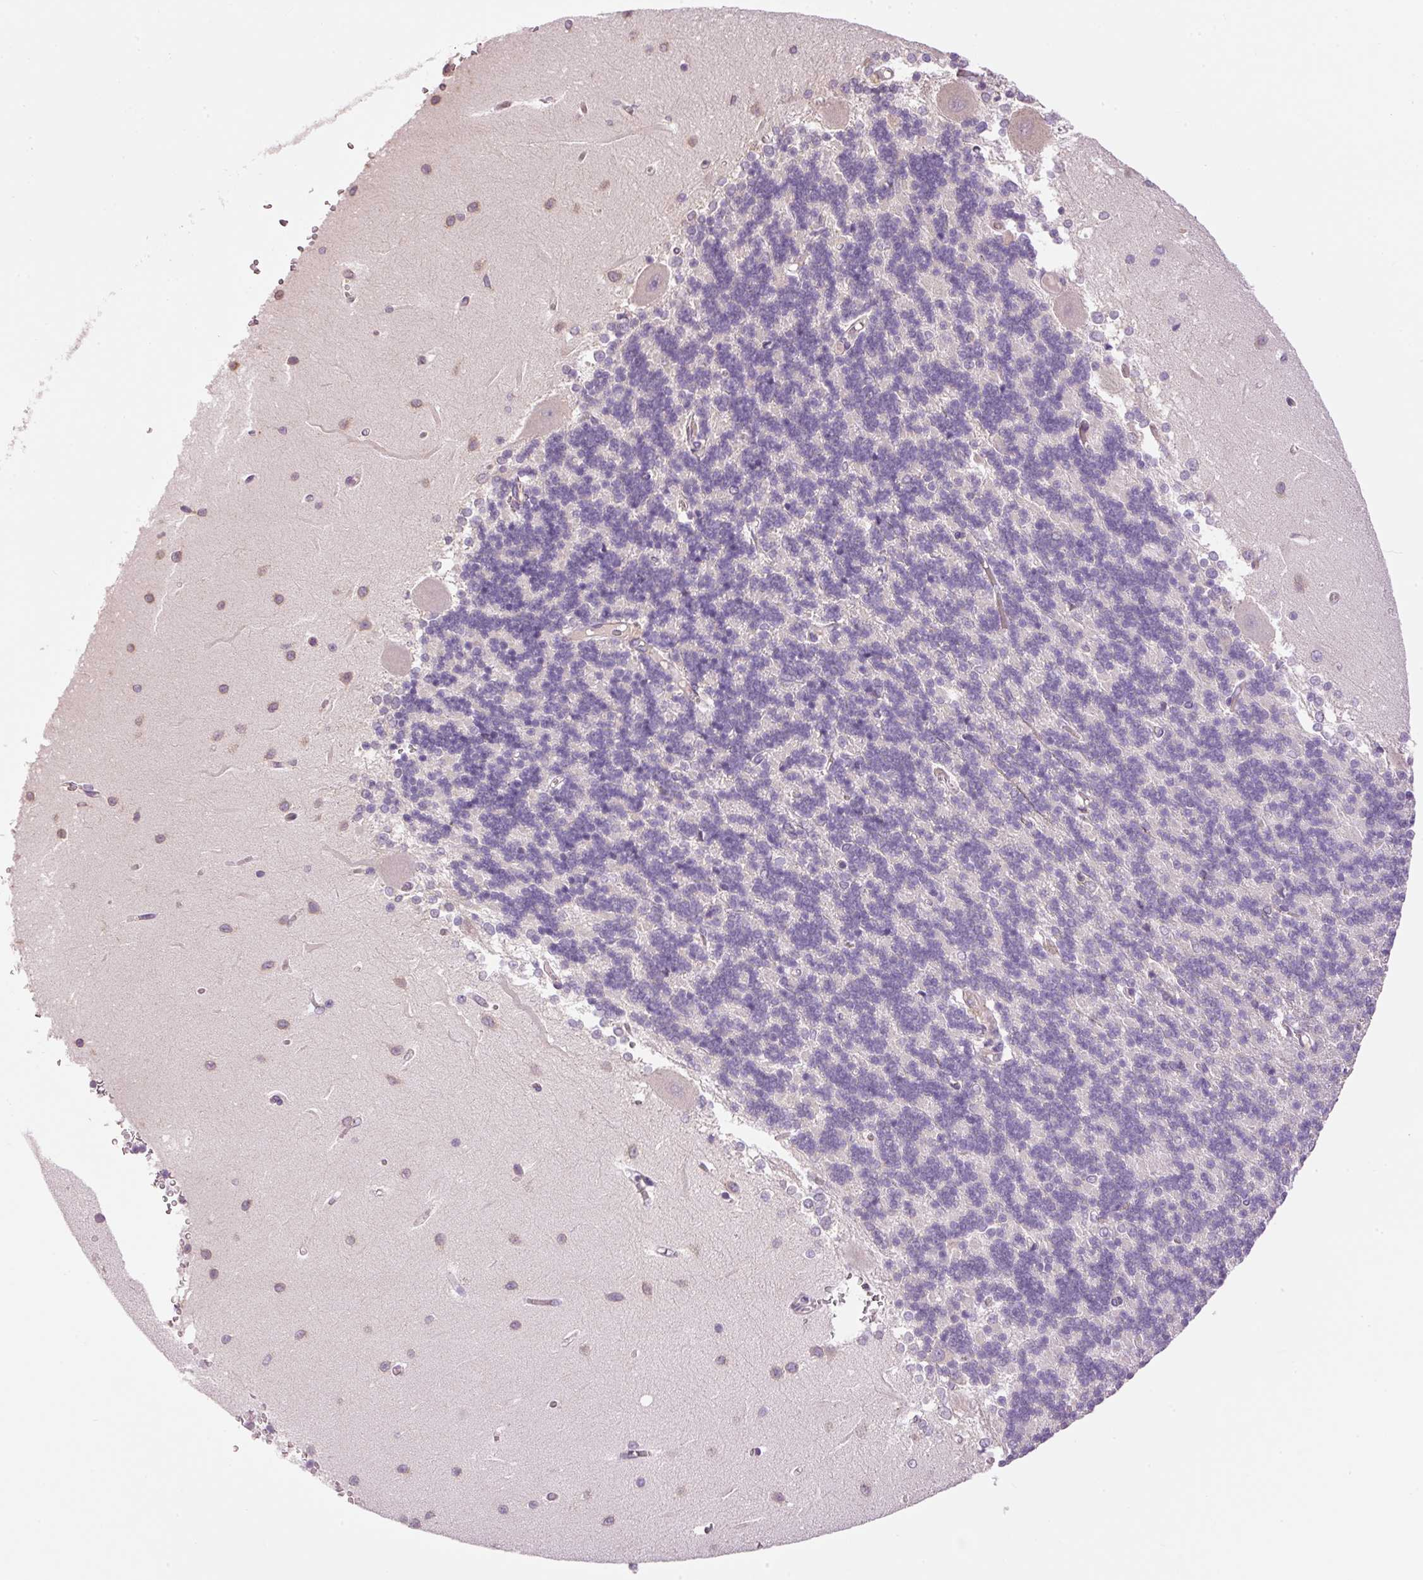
{"staining": {"intensity": "negative", "quantity": "none", "location": "none"}, "tissue": "cerebellum", "cell_type": "Cells in granular layer", "image_type": "normal", "snomed": [{"axis": "morphology", "description": "Normal tissue, NOS"}, {"axis": "topography", "description": "Cerebellum"}], "caption": "Protein analysis of benign cerebellum shows no significant positivity in cells in granular layer. The staining was performed using DAB (3,3'-diaminobenzidine) to visualize the protein expression in brown, while the nuclei were stained in blue with hematoxylin (Magnification: 20x).", "gene": "PNPLA5", "patient": {"sex": "male", "age": 37}}